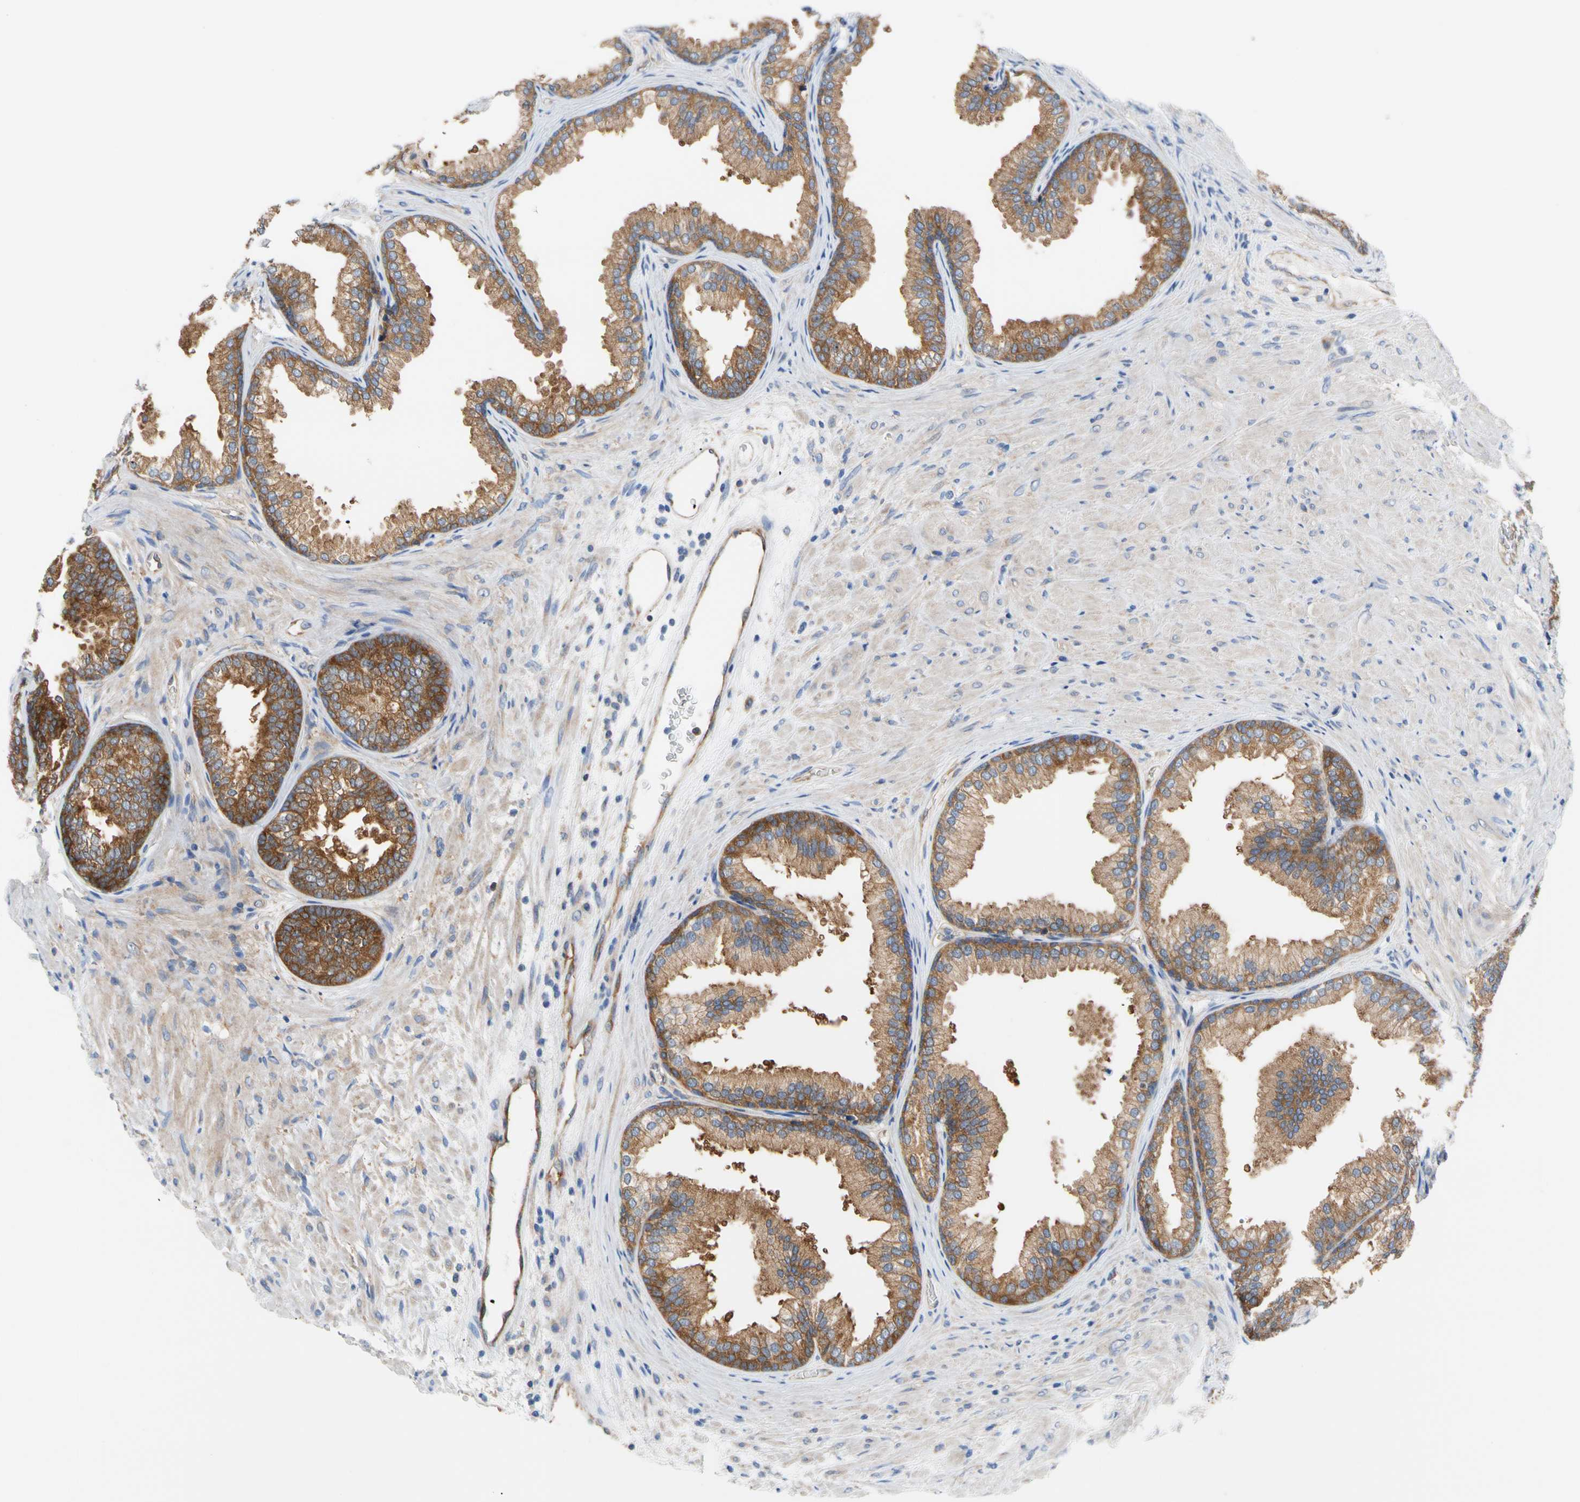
{"staining": {"intensity": "moderate", "quantity": ">75%", "location": "cytoplasmic/membranous"}, "tissue": "prostate", "cell_type": "Glandular cells", "image_type": "normal", "snomed": [{"axis": "morphology", "description": "Normal tissue, NOS"}, {"axis": "topography", "description": "Prostate"}], "caption": "Human prostate stained with a brown dye reveals moderate cytoplasmic/membranous positive expression in about >75% of glandular cells.", "gene": "GPHN", "patient": {"sex": "male", "age": 76}}